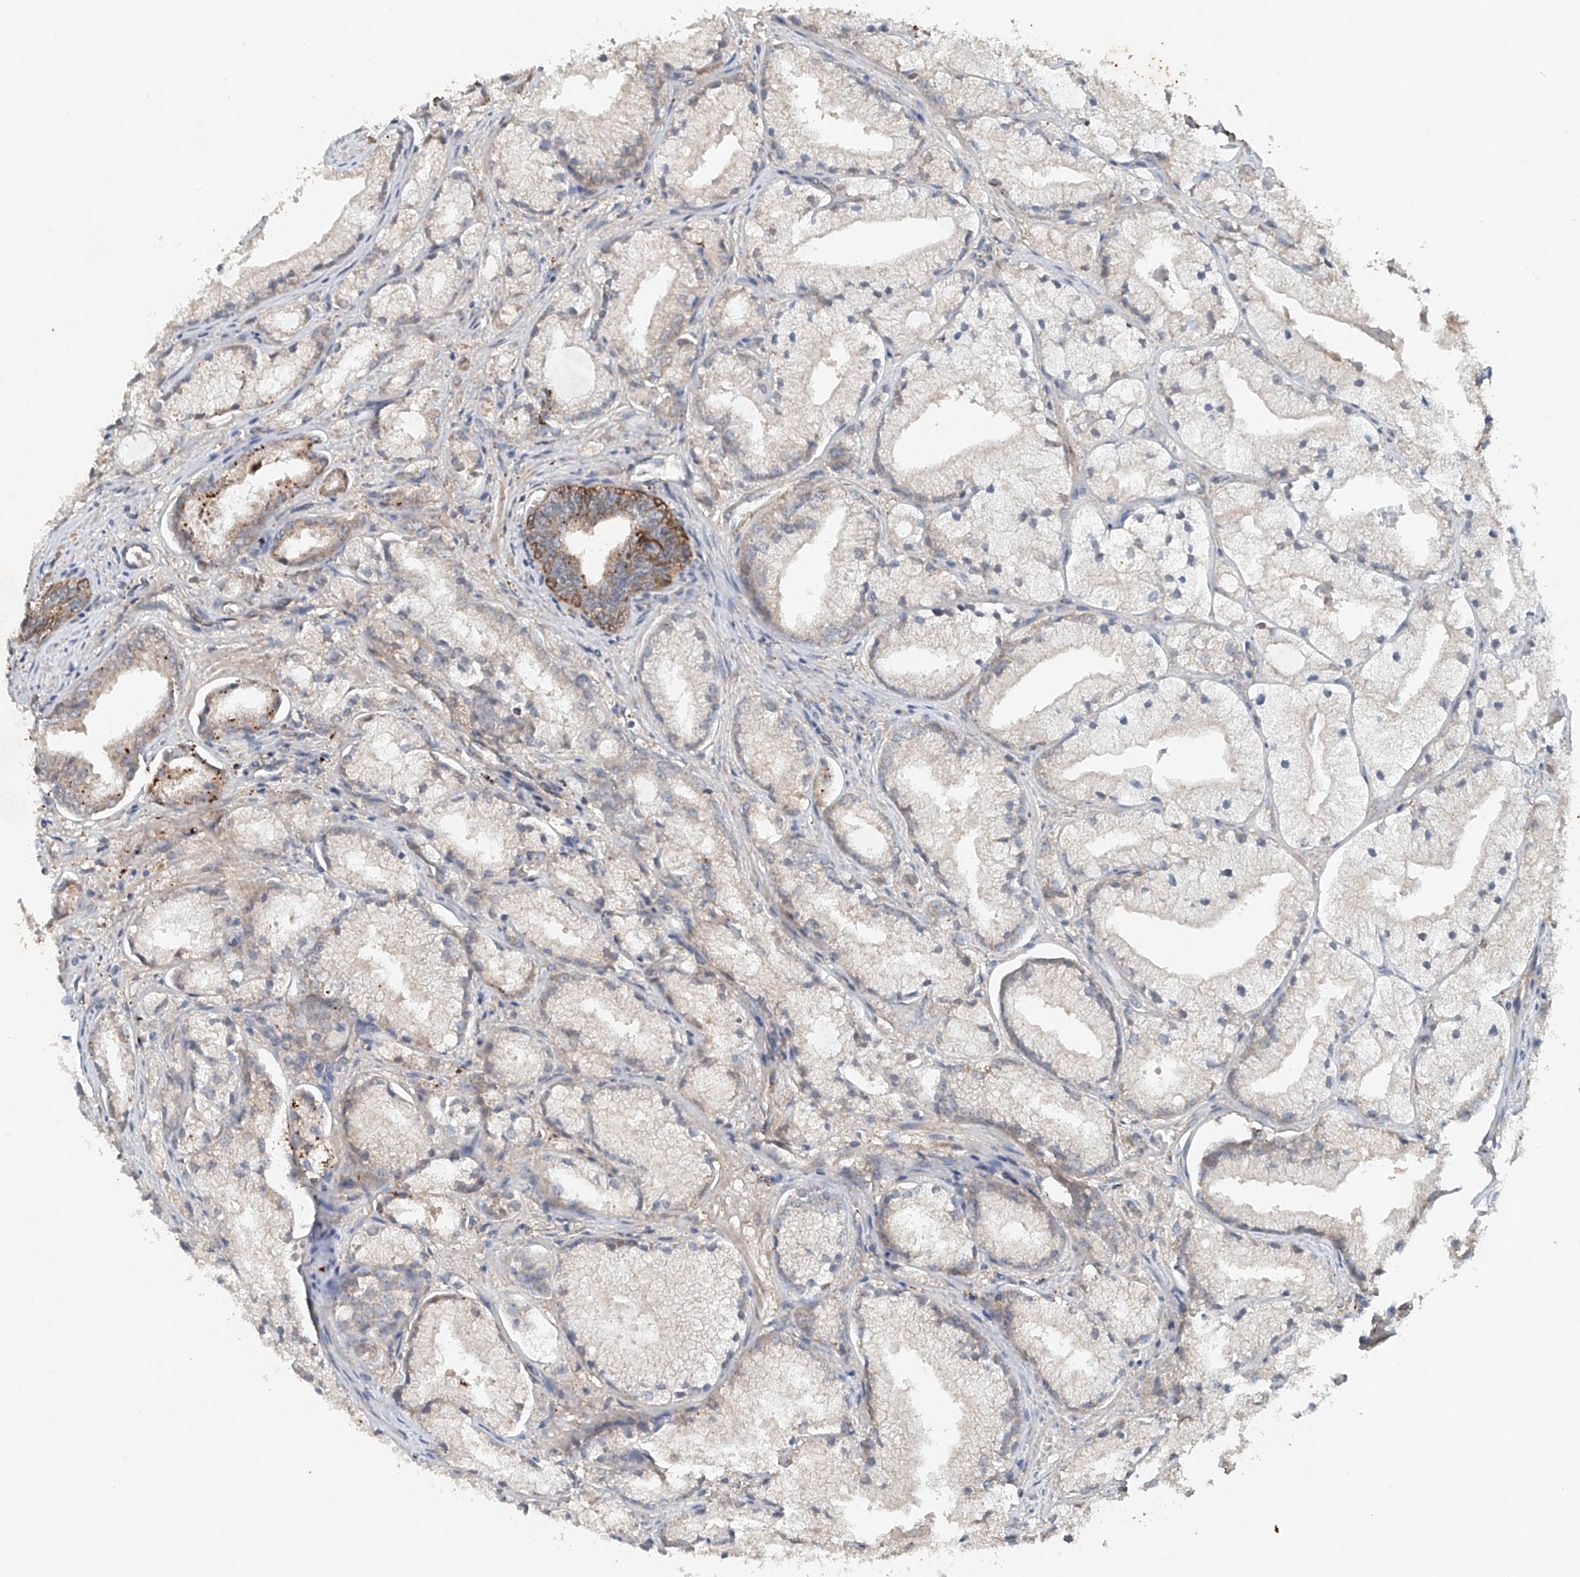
{"staining": {"intensity": "negative", "quantity": "none", "location": "none"}, "tissue": "prostate cancer", "cell_type": "Tumor cells", "image_type": "cancer", "snomed": [{"axis": "morphology", "description": "Adenocarcinoma, High grade"}, {"axis": "topography", "description": "Prostate"}], "caption": "DAB (3,3'-diaminobenzidine) immunohistochemical staining of human high-grade adenocarcinoma (prostate) demonstrates no significant positivity in tumor cells. (Stains: DAB immunohistochemistry with hematoxylin counter stain, Microscopy: brightfield microscopy at high magnification).", "gene": "IER5", "patient": {"sex": "male", "age": 50}}